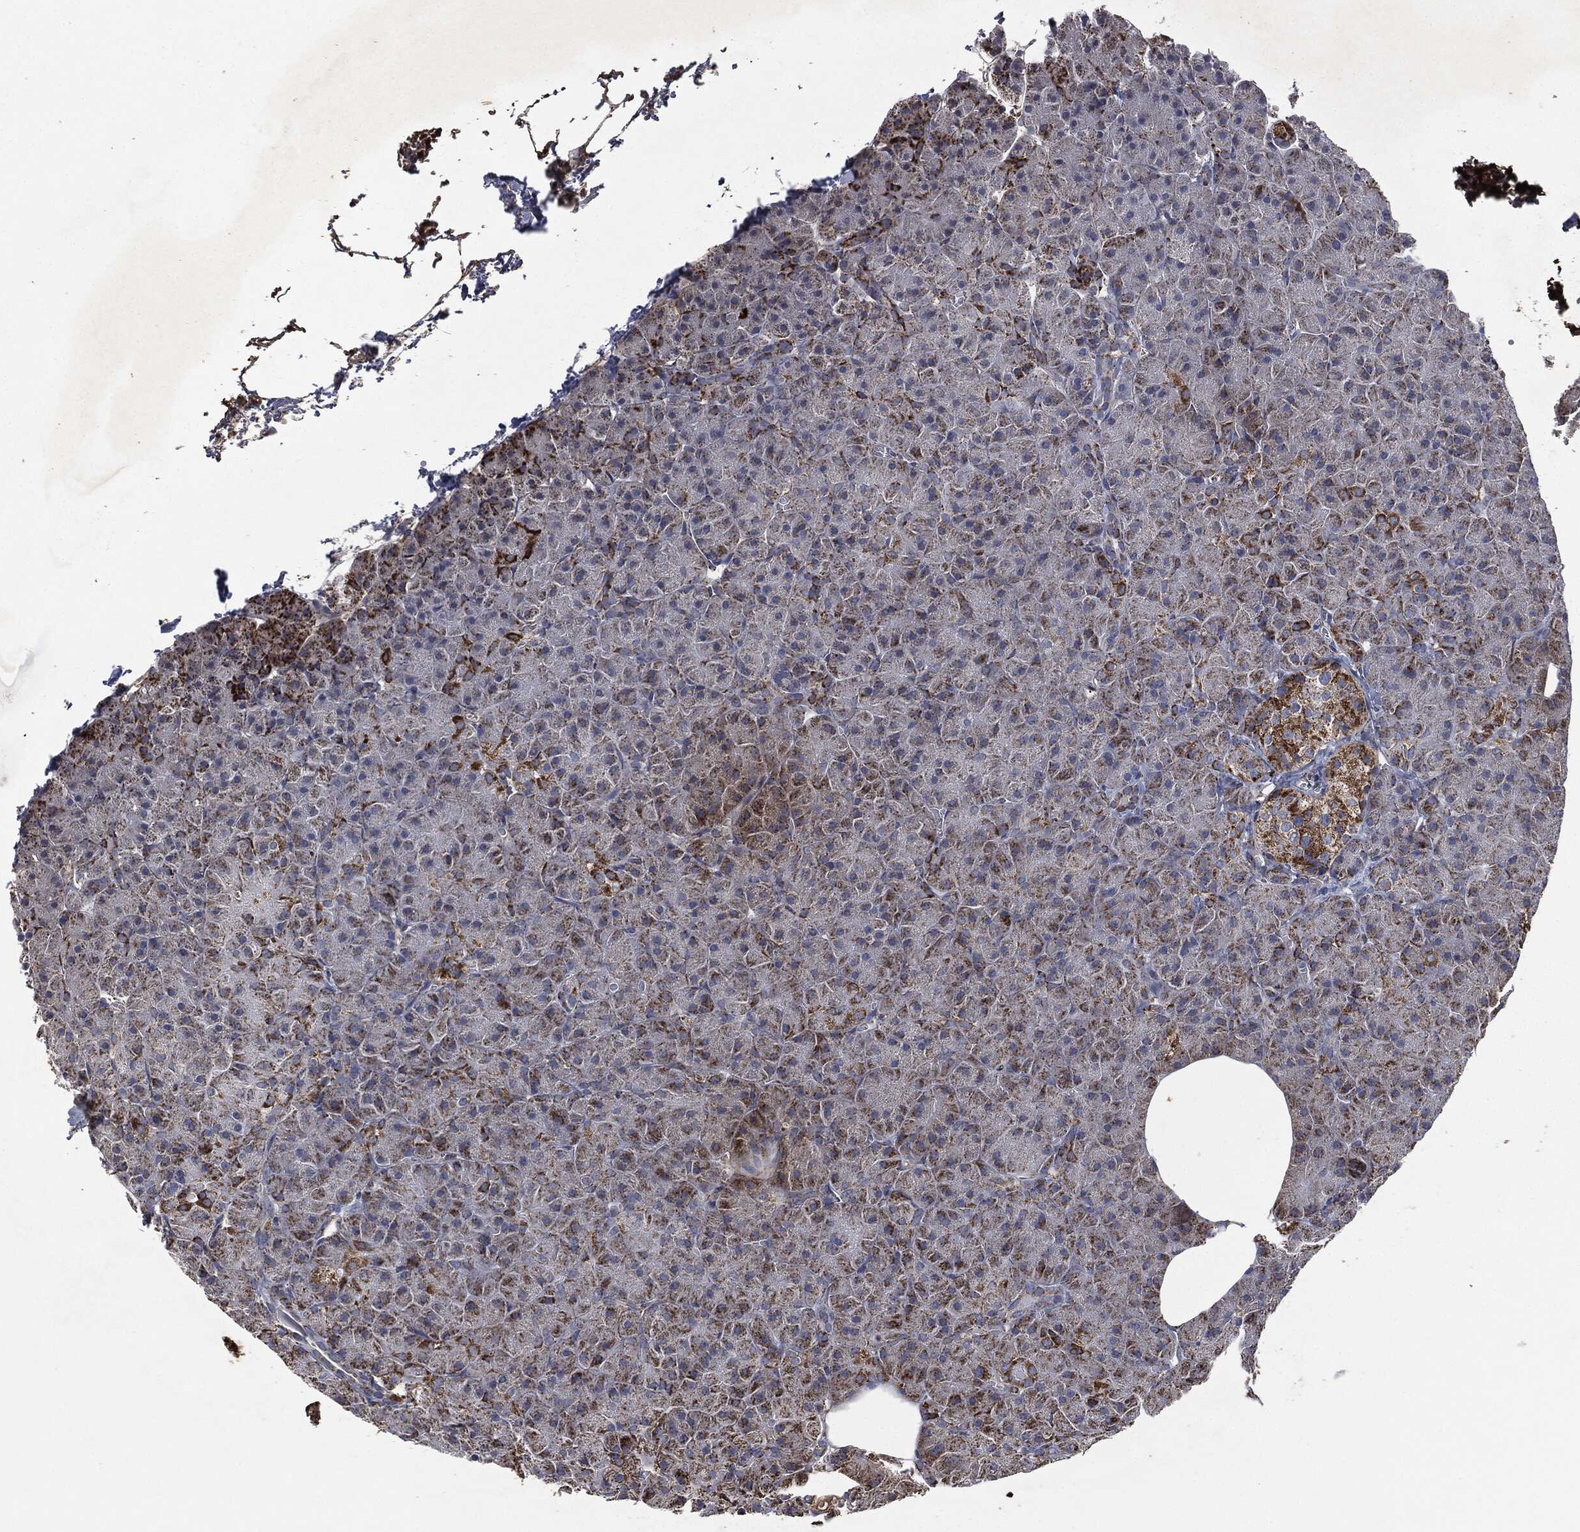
{"staining": {"intensity": "strong", "quantity": ">75%", "location": "cytoplasmic/membranous"}, "tissue": "pancreas", "cell_type": "Exocrine glandular cells", "image_type": "normal", "snomed": [{"axis": "morphology", "description": "Normal tissue, NOS"}, {"axis": "topography", "description": "Pancreas"}], "caption": "DAB immunohistochemical staining of unremarkable human pancreas reveals strong cytoplasmic/membranous protein positivity in approximately >75% of exocrine glandular cells.", "gene": "RYK", "patient": {"sex": "male", "age": 61}}